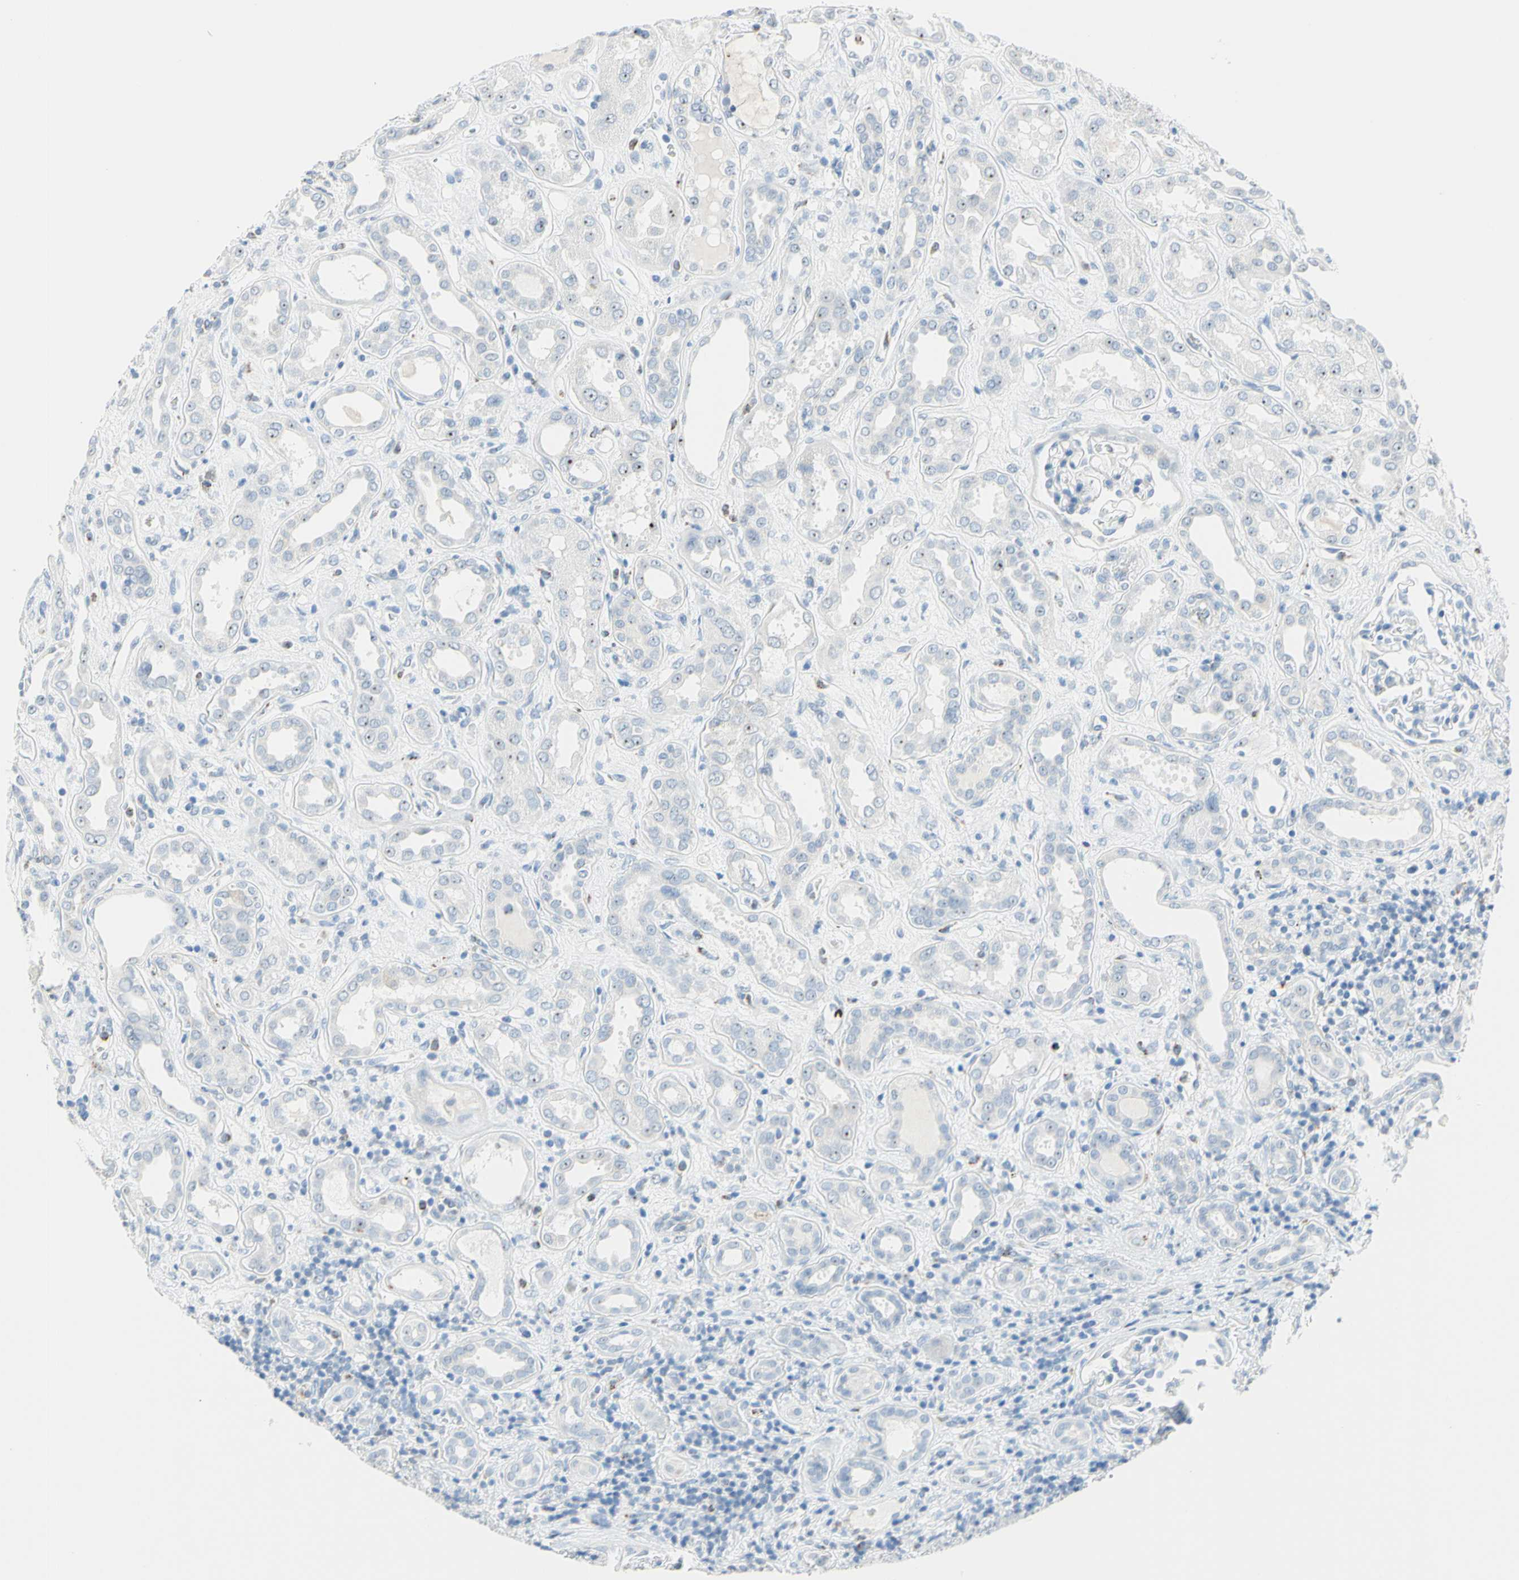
{"staining": {"intensity": "negative", "quantity": "none", "location": "none"}, "tissue": "kidney", "cell_type": "Cells in glomeruli", "image_type": "normal", "snomed": [{"axis": "morphology", "description": "Normal tissue, NOS"}, {"axis": "topography", "description": "Kidney"}], "caption": "IHC micrograph of benign kidney: human kidney stained with DAB displays no significant protein positivity in cells in glomeruli.", "gene": "CYSLTR1", "patient": {"sex": "male", "age": 59}}